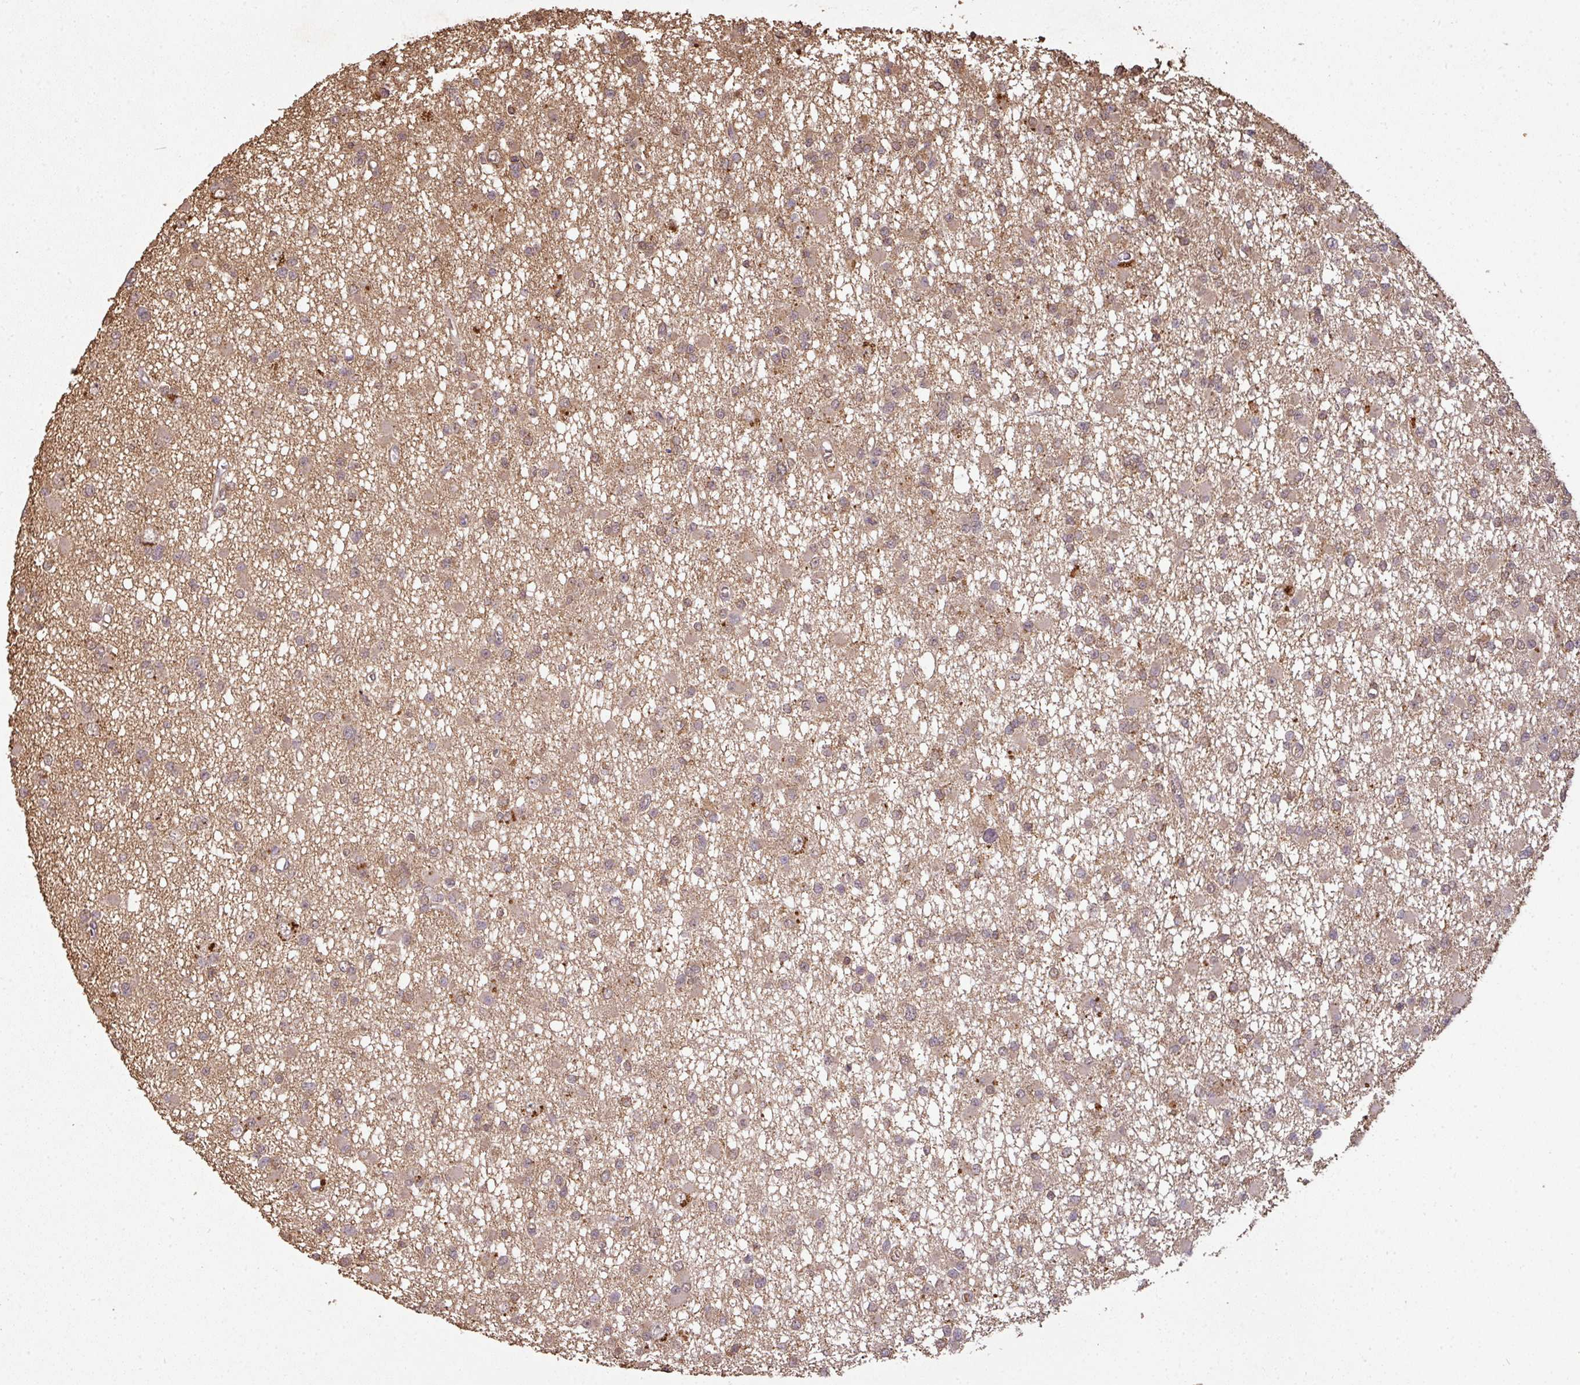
{"staining": {"intensity": "moderate", "quantity": "<25%", "location": "cytoplasmic/membranous"}, "tissue": "glioma", "cell_type": "Tumor cells", "image_type": "cancer", "snomed": [{"axis": "morphology", "description": "Glioma, malignant, Low grade"}, {"axis": "topography", "description": "Brain"}], "caption": "Protein positivity by immunohistochemistry reveals moderate cytoplasmic/membranous staining in approximately <25% of tumor cells in malignant glioma (low-grade).", "gene": "ATAT1", "patient": {"sex": "female", "age": 22}}